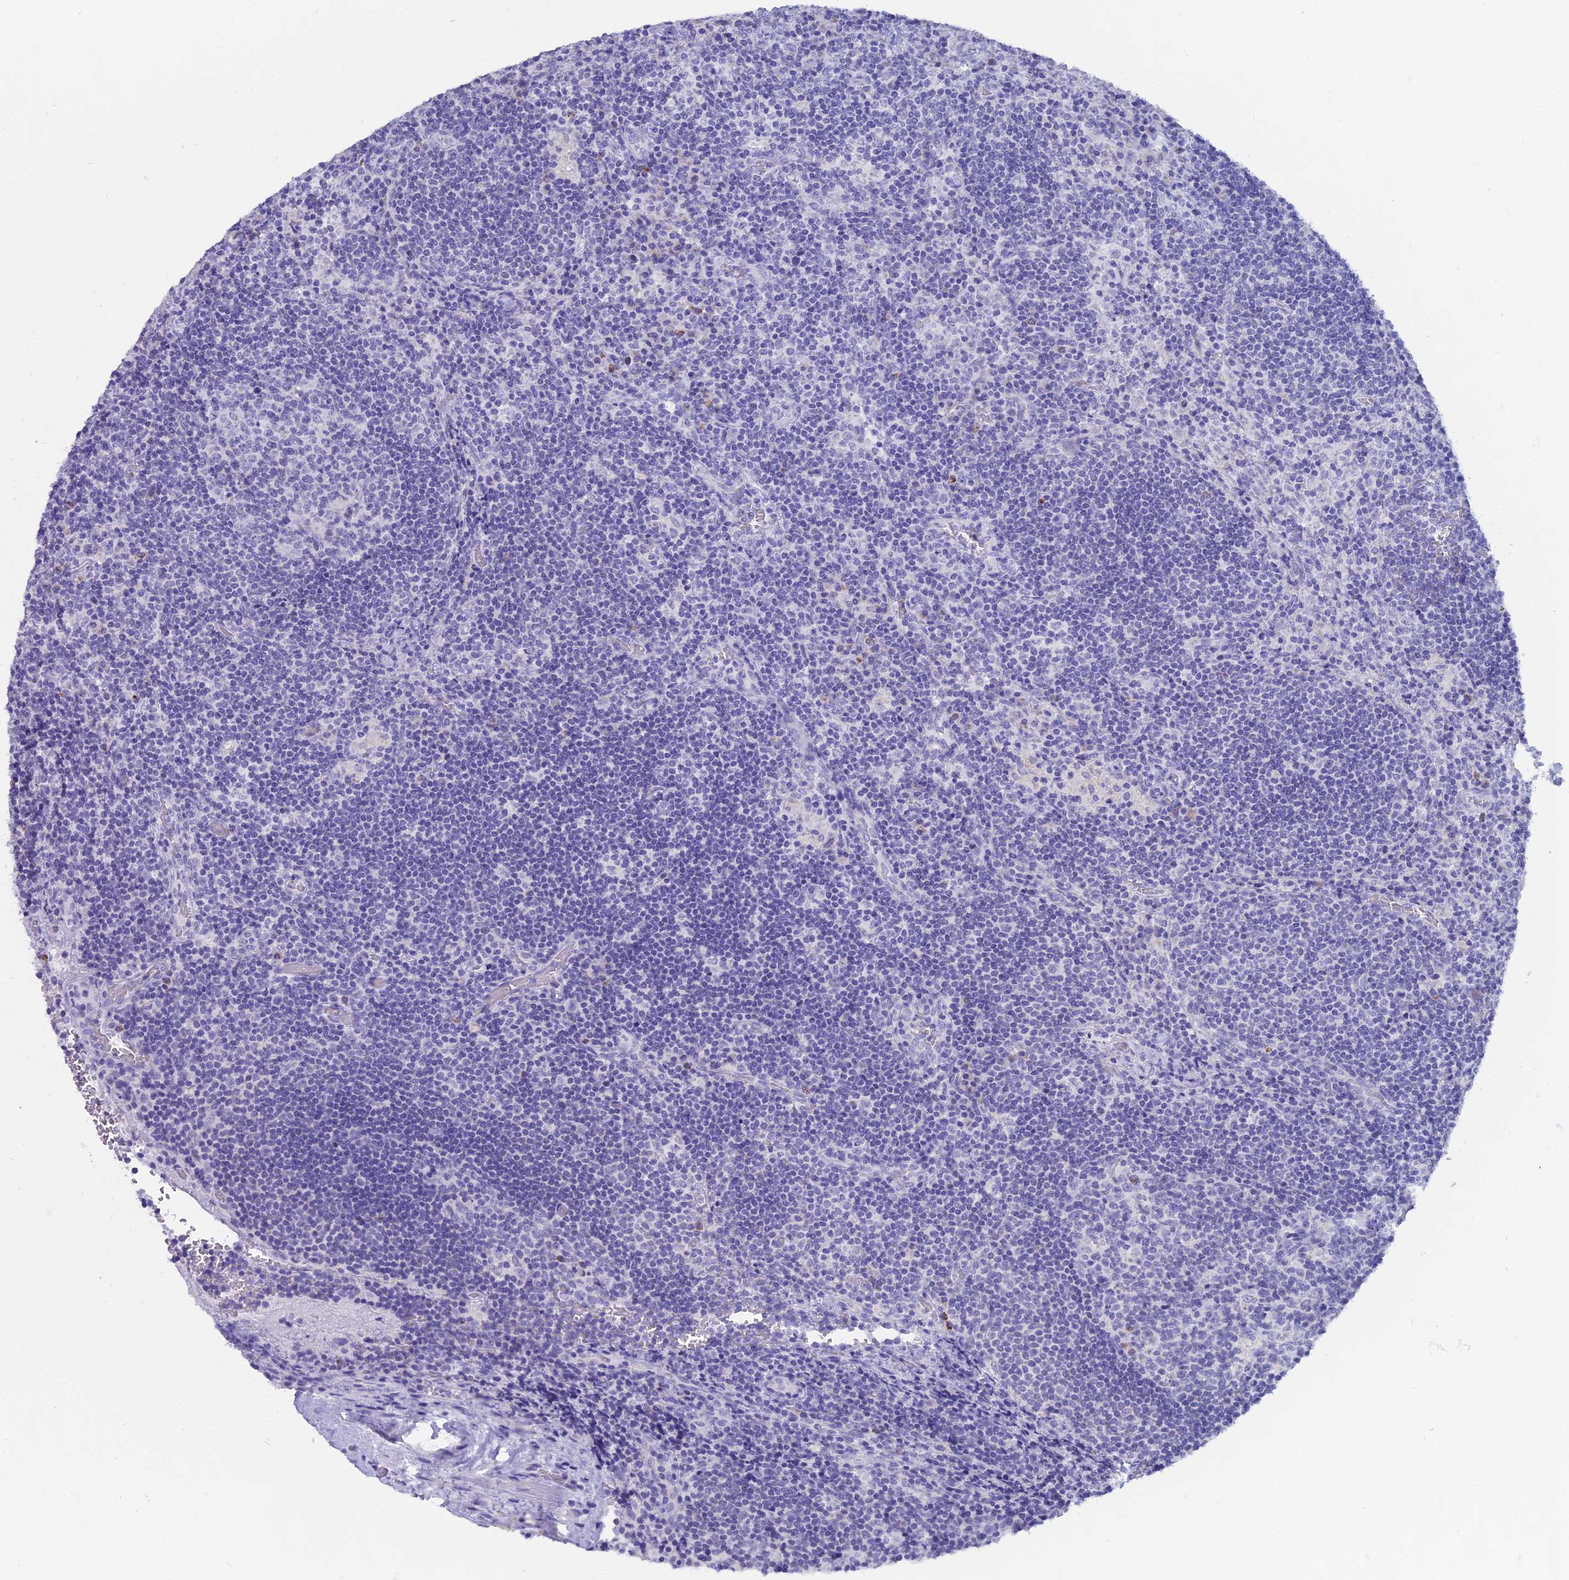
{"staining": {"intensity": "negative", "quantity": "none", "location": "none"}, "tissue": "lymph node", "cell_type": "Germinal center cells", "image_type": "normal", "snomed": [{"axis": "morphology", "description": "Normal tissue, NOS"}, {"axis": "topography", "description": "Lymph node"}], "caption": "This micrograph is of unremarkable lymph node stained with IHC to label a protein in brown with the nuclei are counter-stained blue. There is no positivity in germinal center cells.", "gene": "CGB1", "patient": {"sex": "male", "age": 58}}